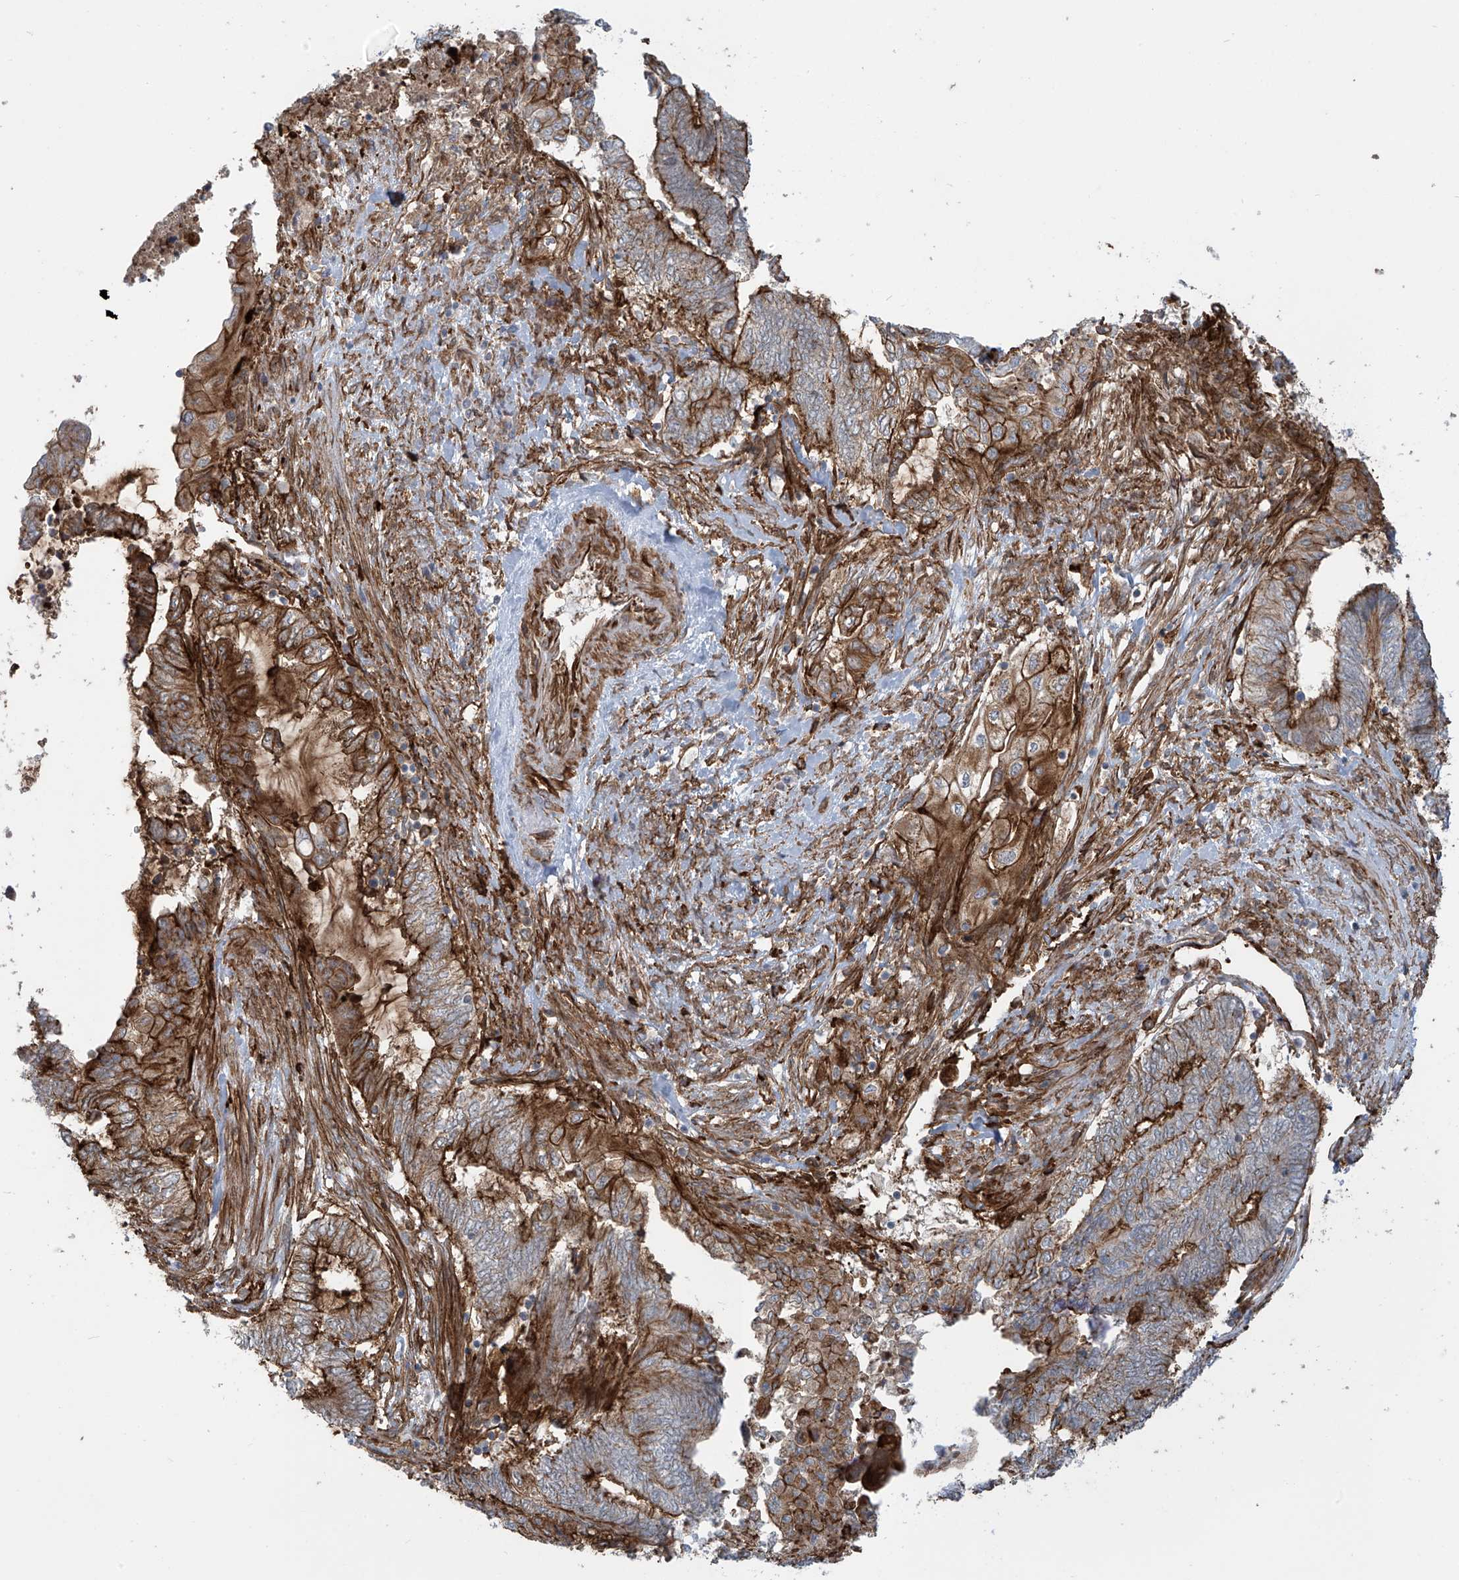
{"staining": {"intensity": "strong", "quantity": "25%-75%", "location": "cytoplasmic/membranous"}, "tissue": "endometrial cancer", "cell_type": "Tumor cells", "image_type": "cancer", "snomed": [{"axis": "morphology", "description": "Adenocarcinoma, NOS"}, {"axis": "topography", "description": "Uterus"}, {"axis": "topography", "description": "Endometrium"}], "caption": "Immunohistochemical staining of human adenocarcinoma (endometrial) displays high levels of strong cytoplasmic/membranous positivity in about 25%-75% of tumor cells. The staining is performed using DAB (3,3'-diaminobenzidine) brown chromogen to label protein expression. The nuclei are counter-stained blue using hematoxylin.", "gene": "SLC9A2", "patient": {"sex": "female", "age": 70}}